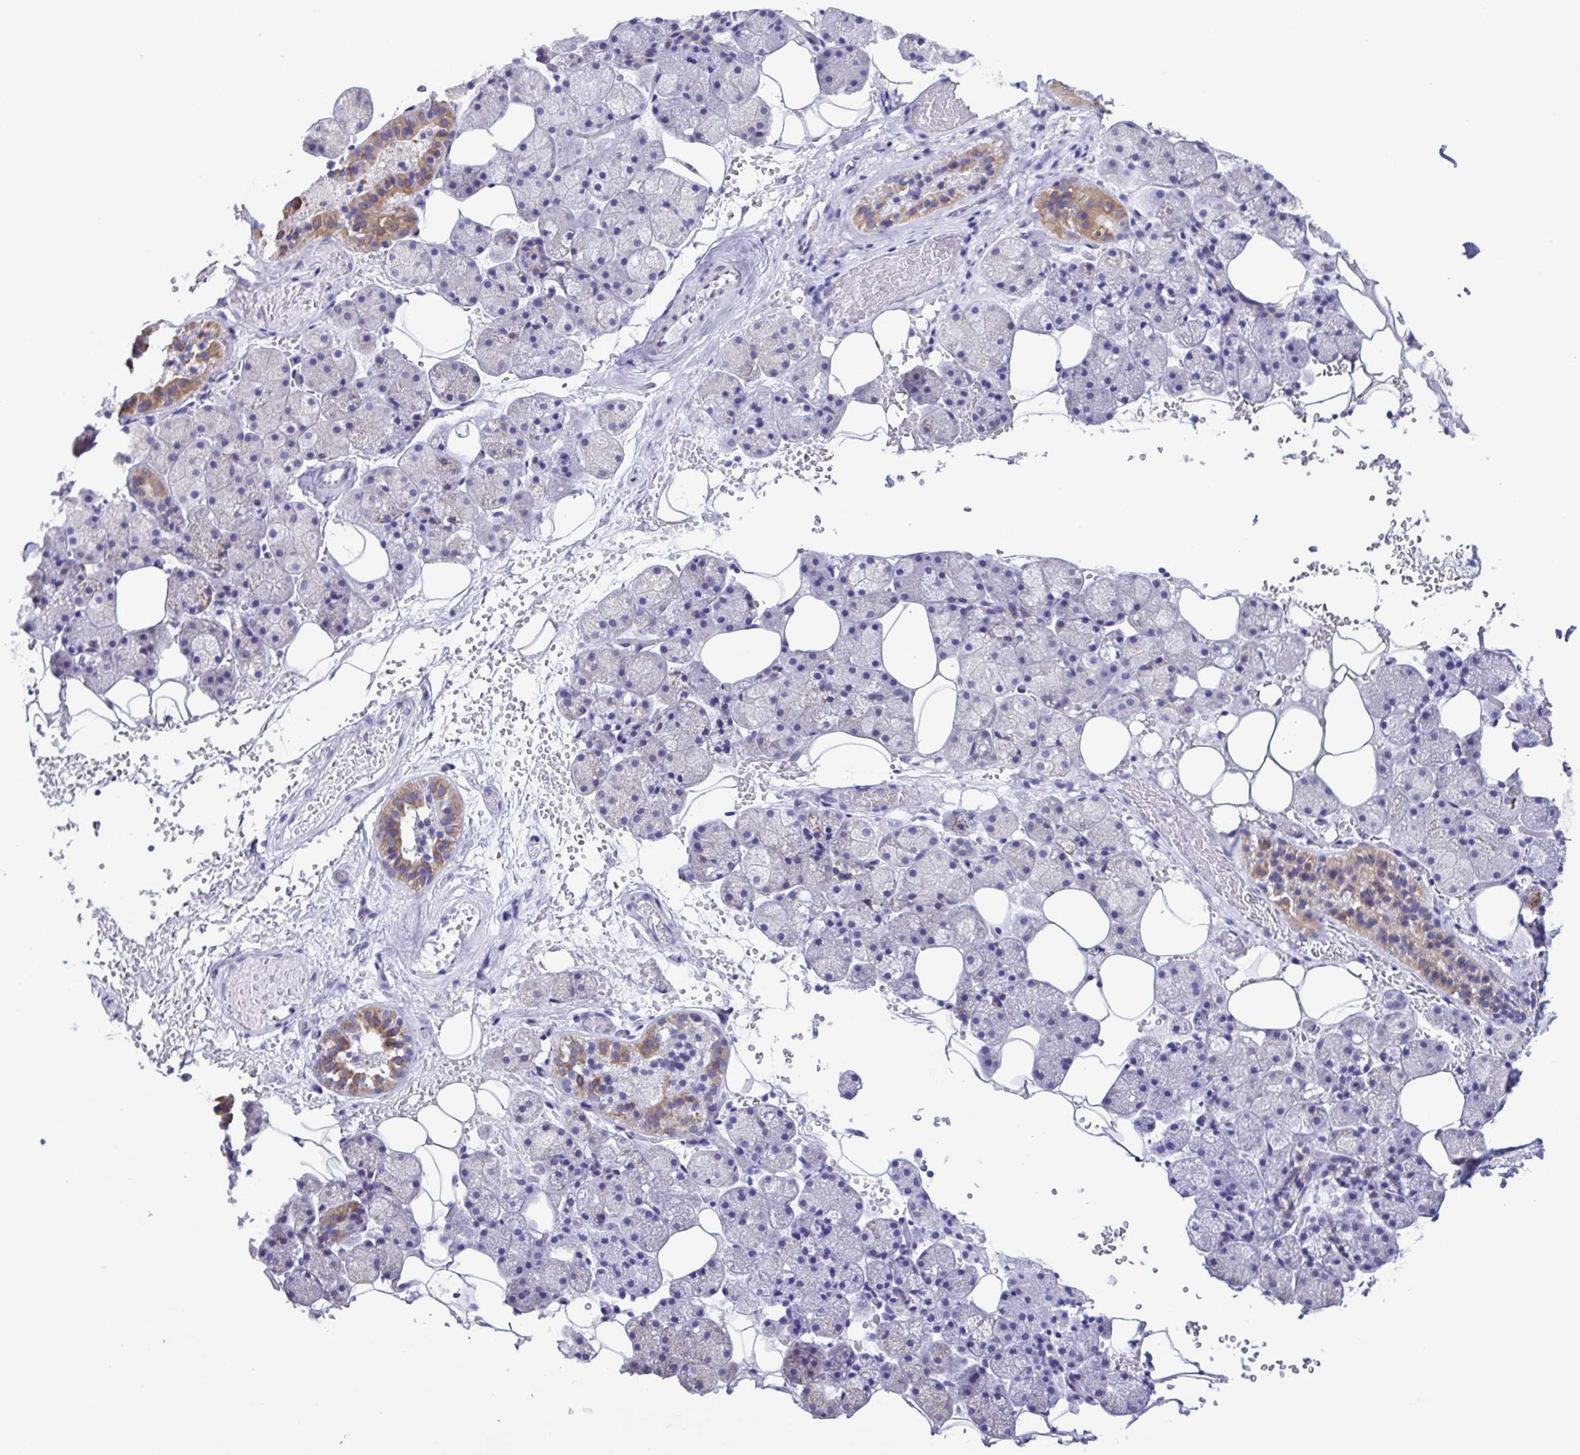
{"staining": {"intensity": "moderate", "quantity": "<25%", "location": "cytoplasmic/membranous"}, "tissue": "salivary gland", "cell_type": "Glandular cells", "image_type": "normal", "snomed": [{"axis": "morphology", "description": "Normal tissue, NOS"}, {"axis": "topography", "description": "Salivary gland"}, {"axis": "topography", "description": "Peripheral nerve tissue"}], "caption": "Salivary gland was stained to show a protein in brown. There is low levels of moderate cytoplasmic/membranous expression in about <25% of glandular cells. The protein of interest is stained brown, and the nuclei are stained in blue (DAB (3,3'-diaminobenzidine) IHC with brightfield microscopy, high magnification).", "gene": "ACTRT3", "patient": {"sex": "male", "age": 38}}